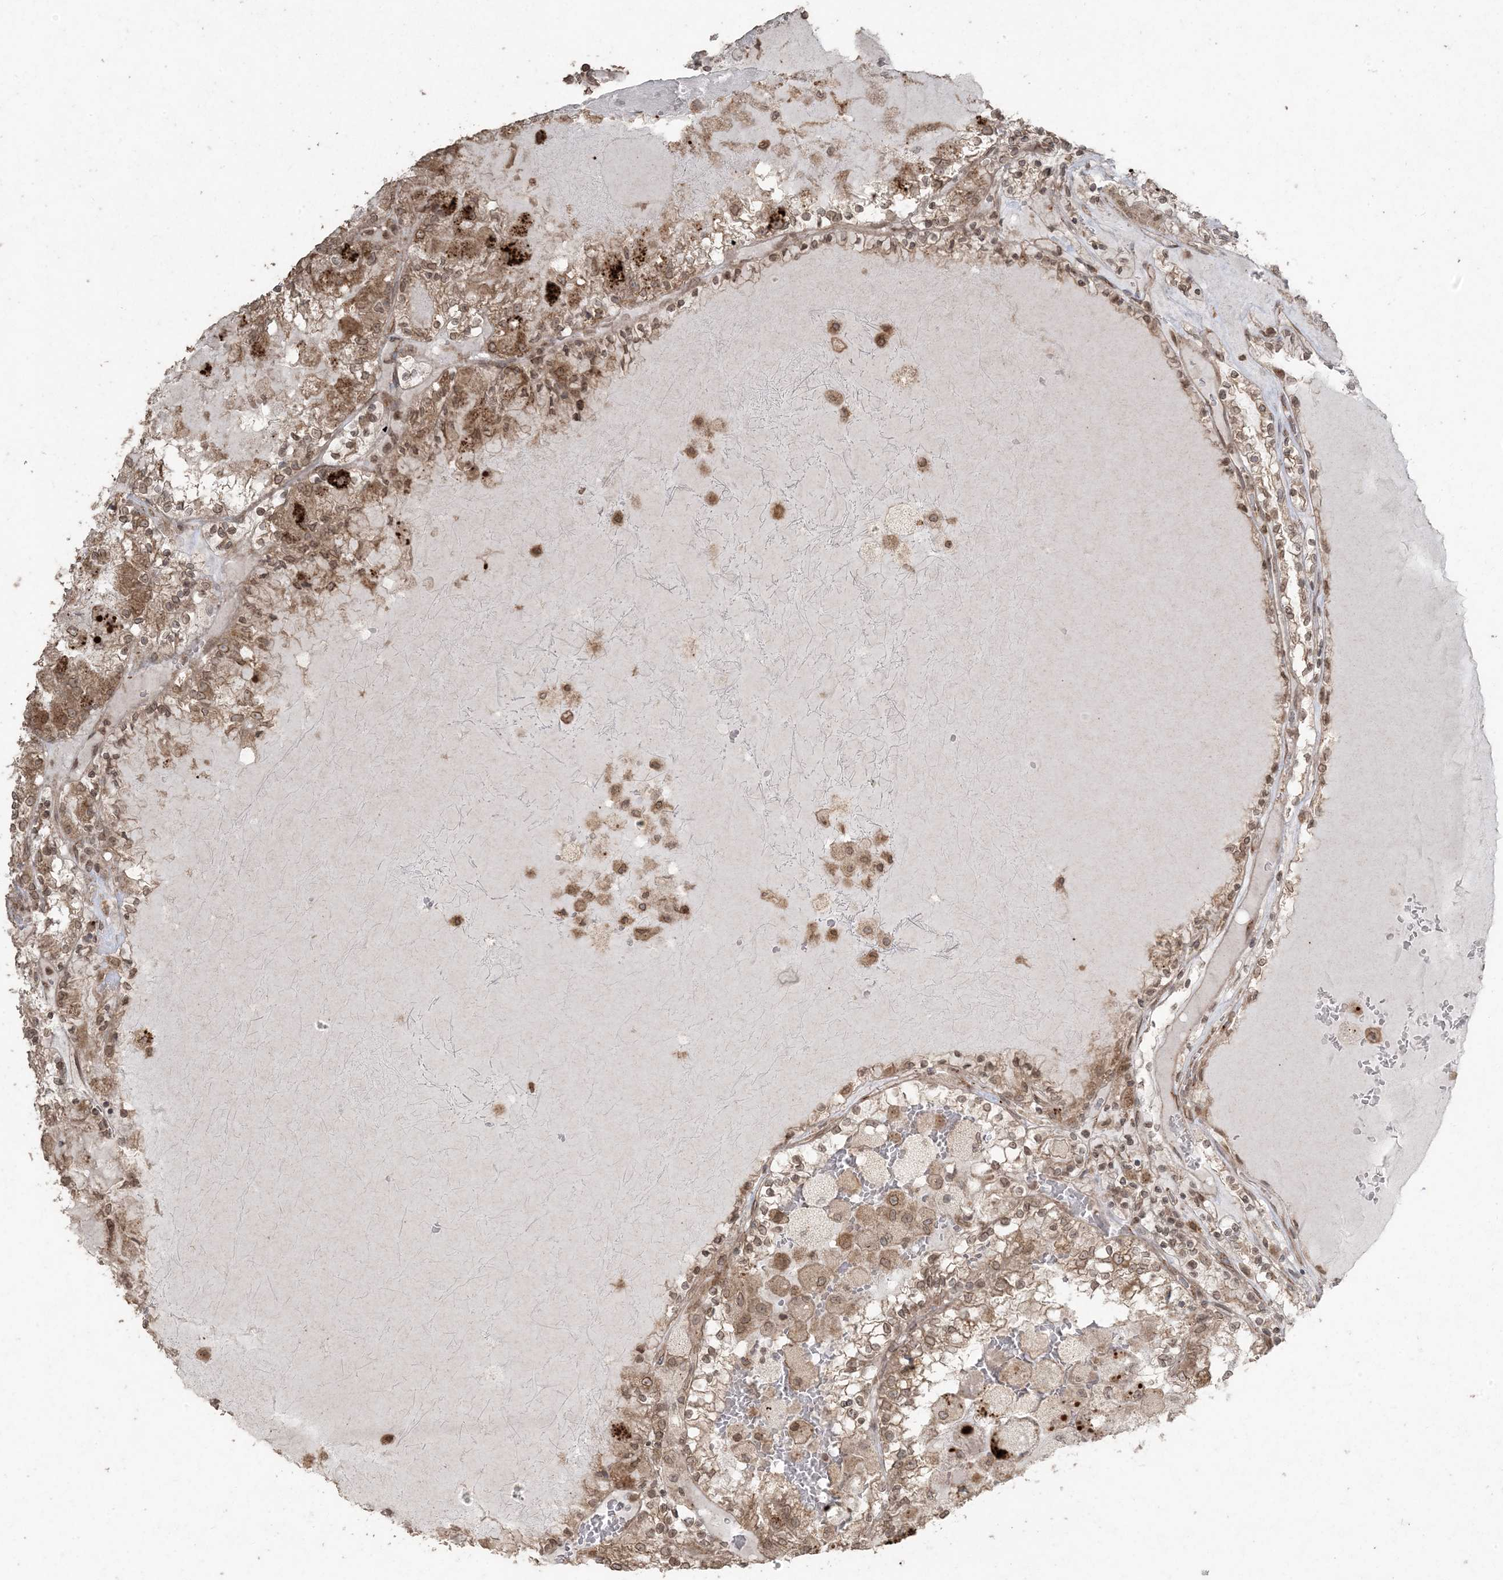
{"staining": {"intensity": "moderate", "quantity": ">75%", "location": "cytoplasmic/membranous,nuclear"}, "tissue": "renal cancer", "cell_type": "Tumor cells", "image_type": "cancer", "snomed": [{"axis": "morphology", "description": "Adenocarcinoma, NOS"}, {"axis": "topography", "description": "Kidney"}], "caption": "The immunohistochemical stain labels moderate cytoplasmic/membranous and nuclear positivity in tumor cells of adenocarcinoma (renal) tissue.", "gene": "DDX19B", "patient": {"sex": "female", "age": 56}}